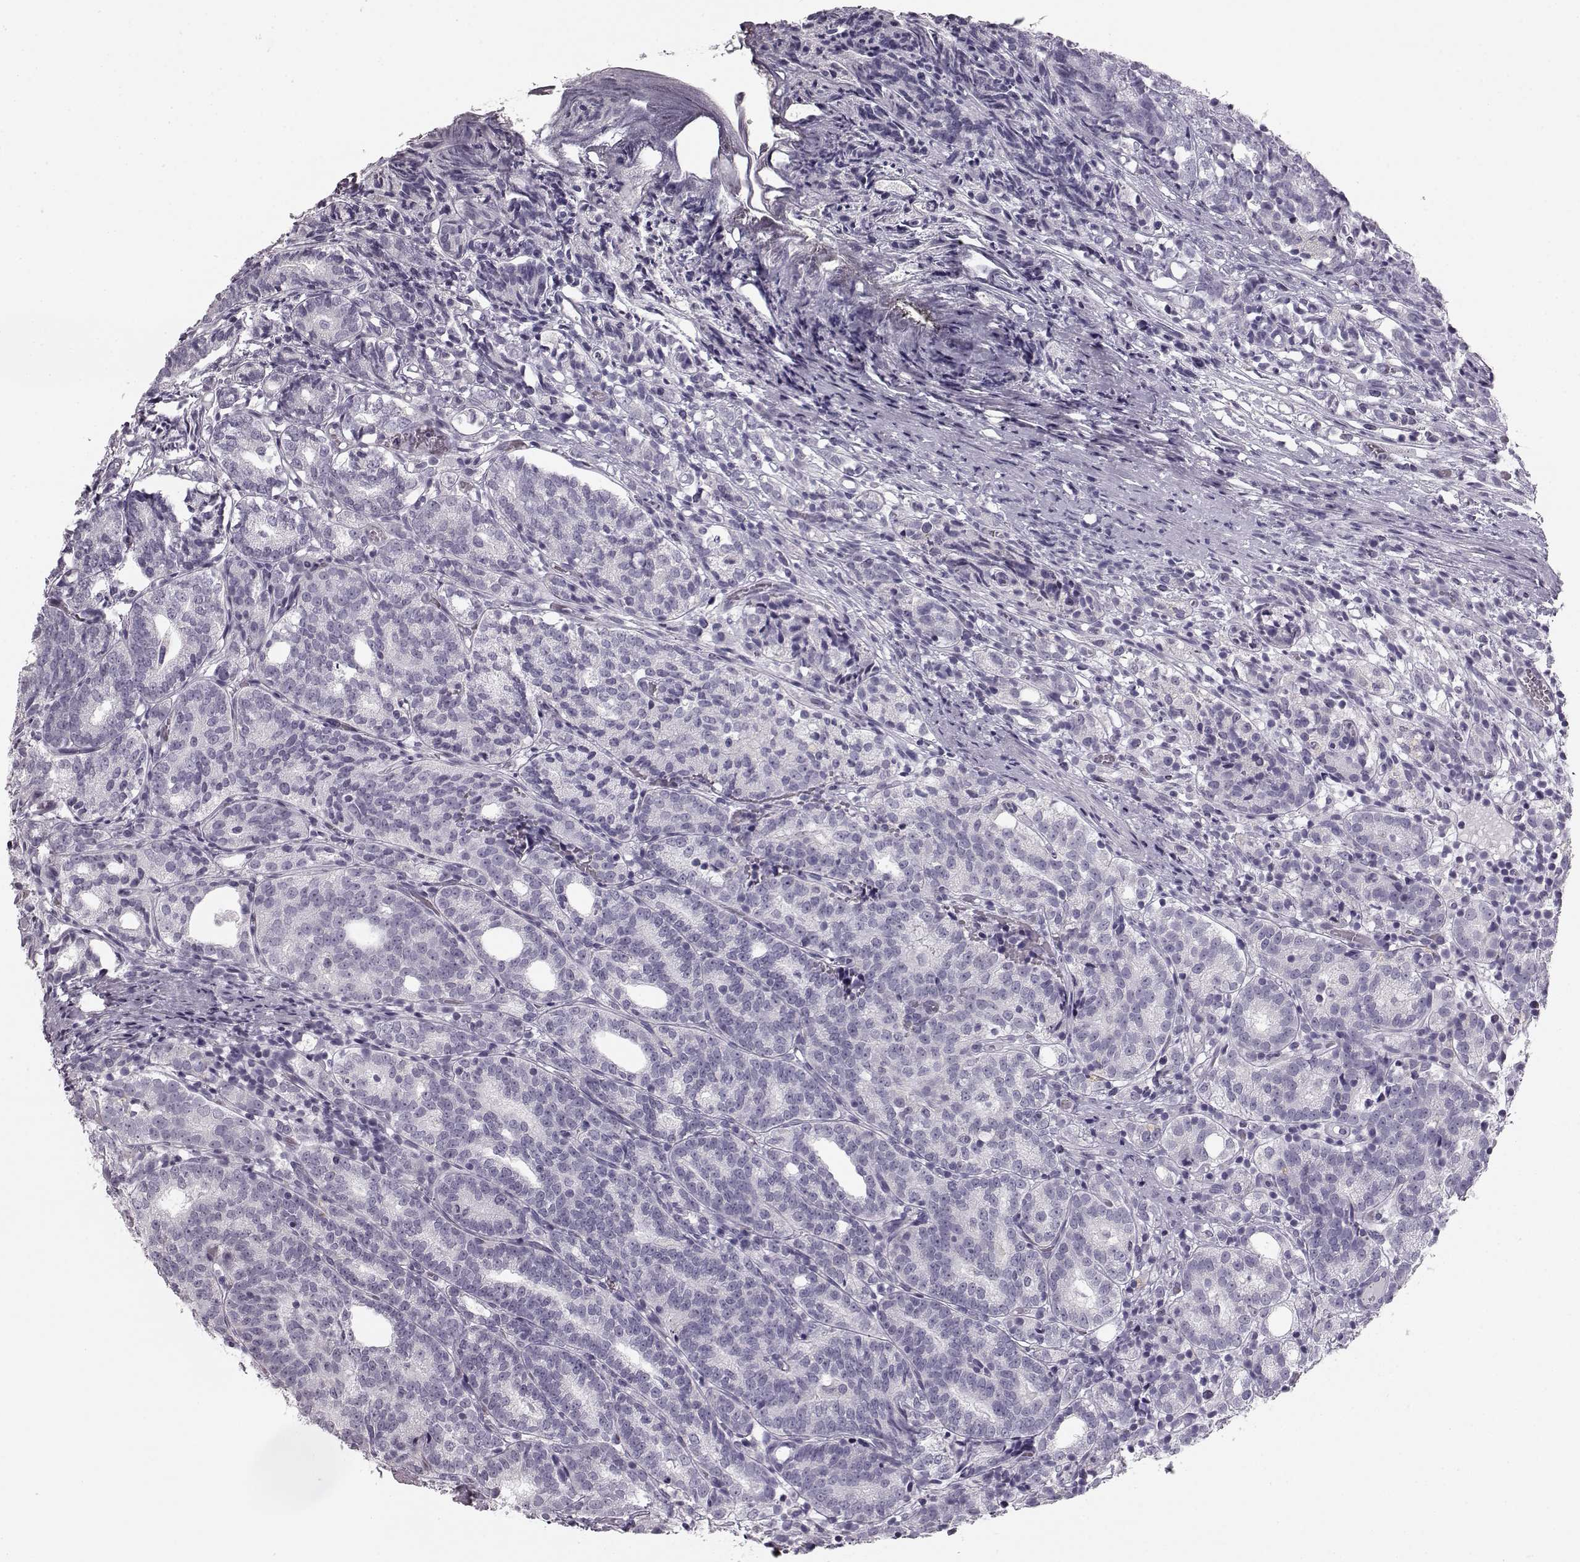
{"staining": {"intensity": "negative", "quantity": "none", "location": "none"}, "tissue": "prostate cancer", "cell_type": "Tumor cells", "image_type": "cancer", "snomed": [{"axis": "morphology", "description": "Adenocarcinoma, High grade"}, {"axis": "topography", "description": "Prostate"}], "caption": "A photomicrograph of human prostate adenocarcinoma (high-grade) is negative for staining in tumor cells.", "gene": "BFSP2", "patient": {"sex": "male", "age": 53}}